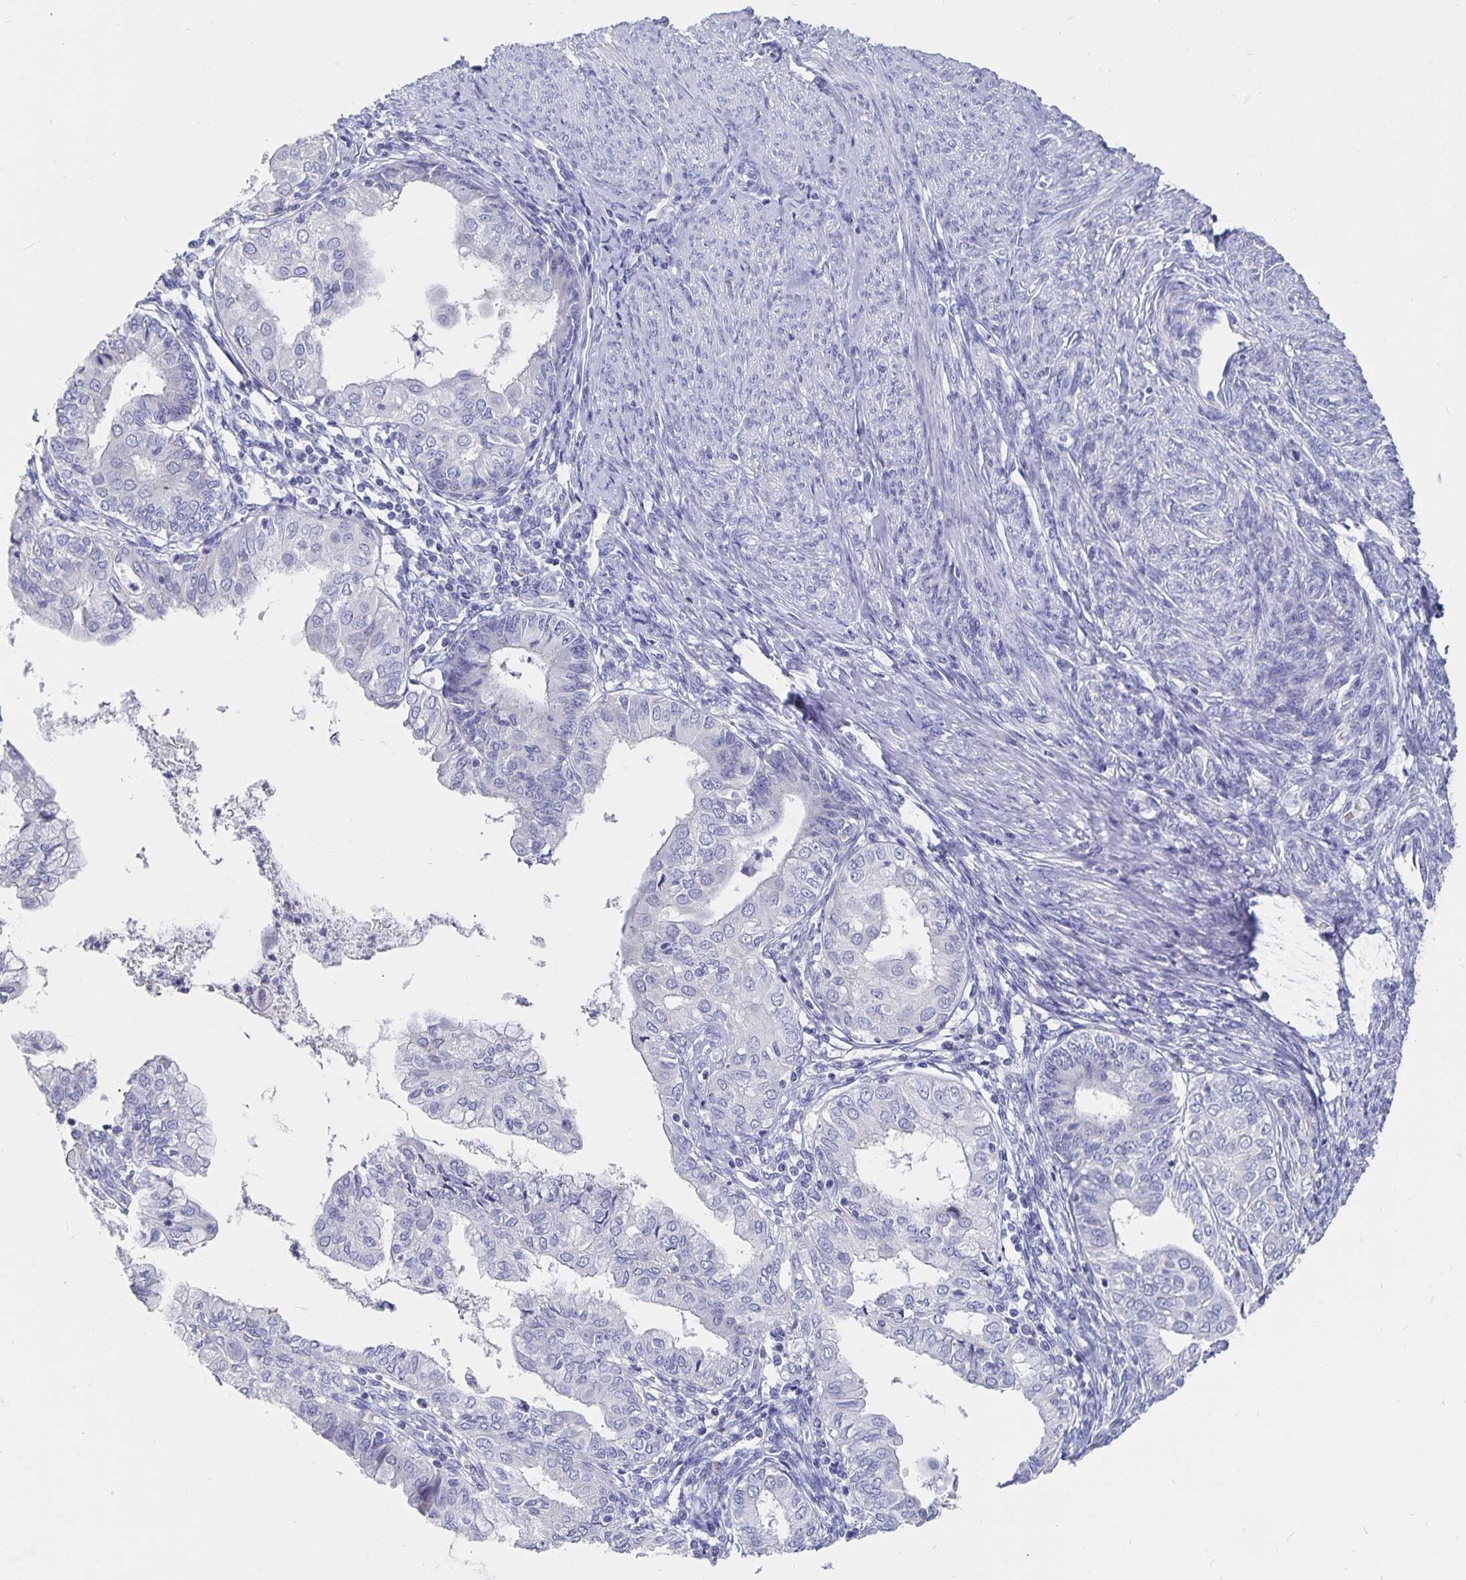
{"staining": {"intensity": "negative", "quantity": "none", "location": "none"}, "tissue": "endometrial cancer", "cell_type": "Tumor cells", "image_type": "cancer", "snomed": [{"axis": "morphology", "description": "Adenocarcinoma, NOS"}, {"axis": "topography", "description": "Endometrium"}], "caption": "Human endometrial cancer (adenocarcinoma) stained for a protein using immunohistochemistry (IHC) shows no staining in tumor cells.", "gene": "CFAP69", "patient": {"sex": "female", "age": 68}}